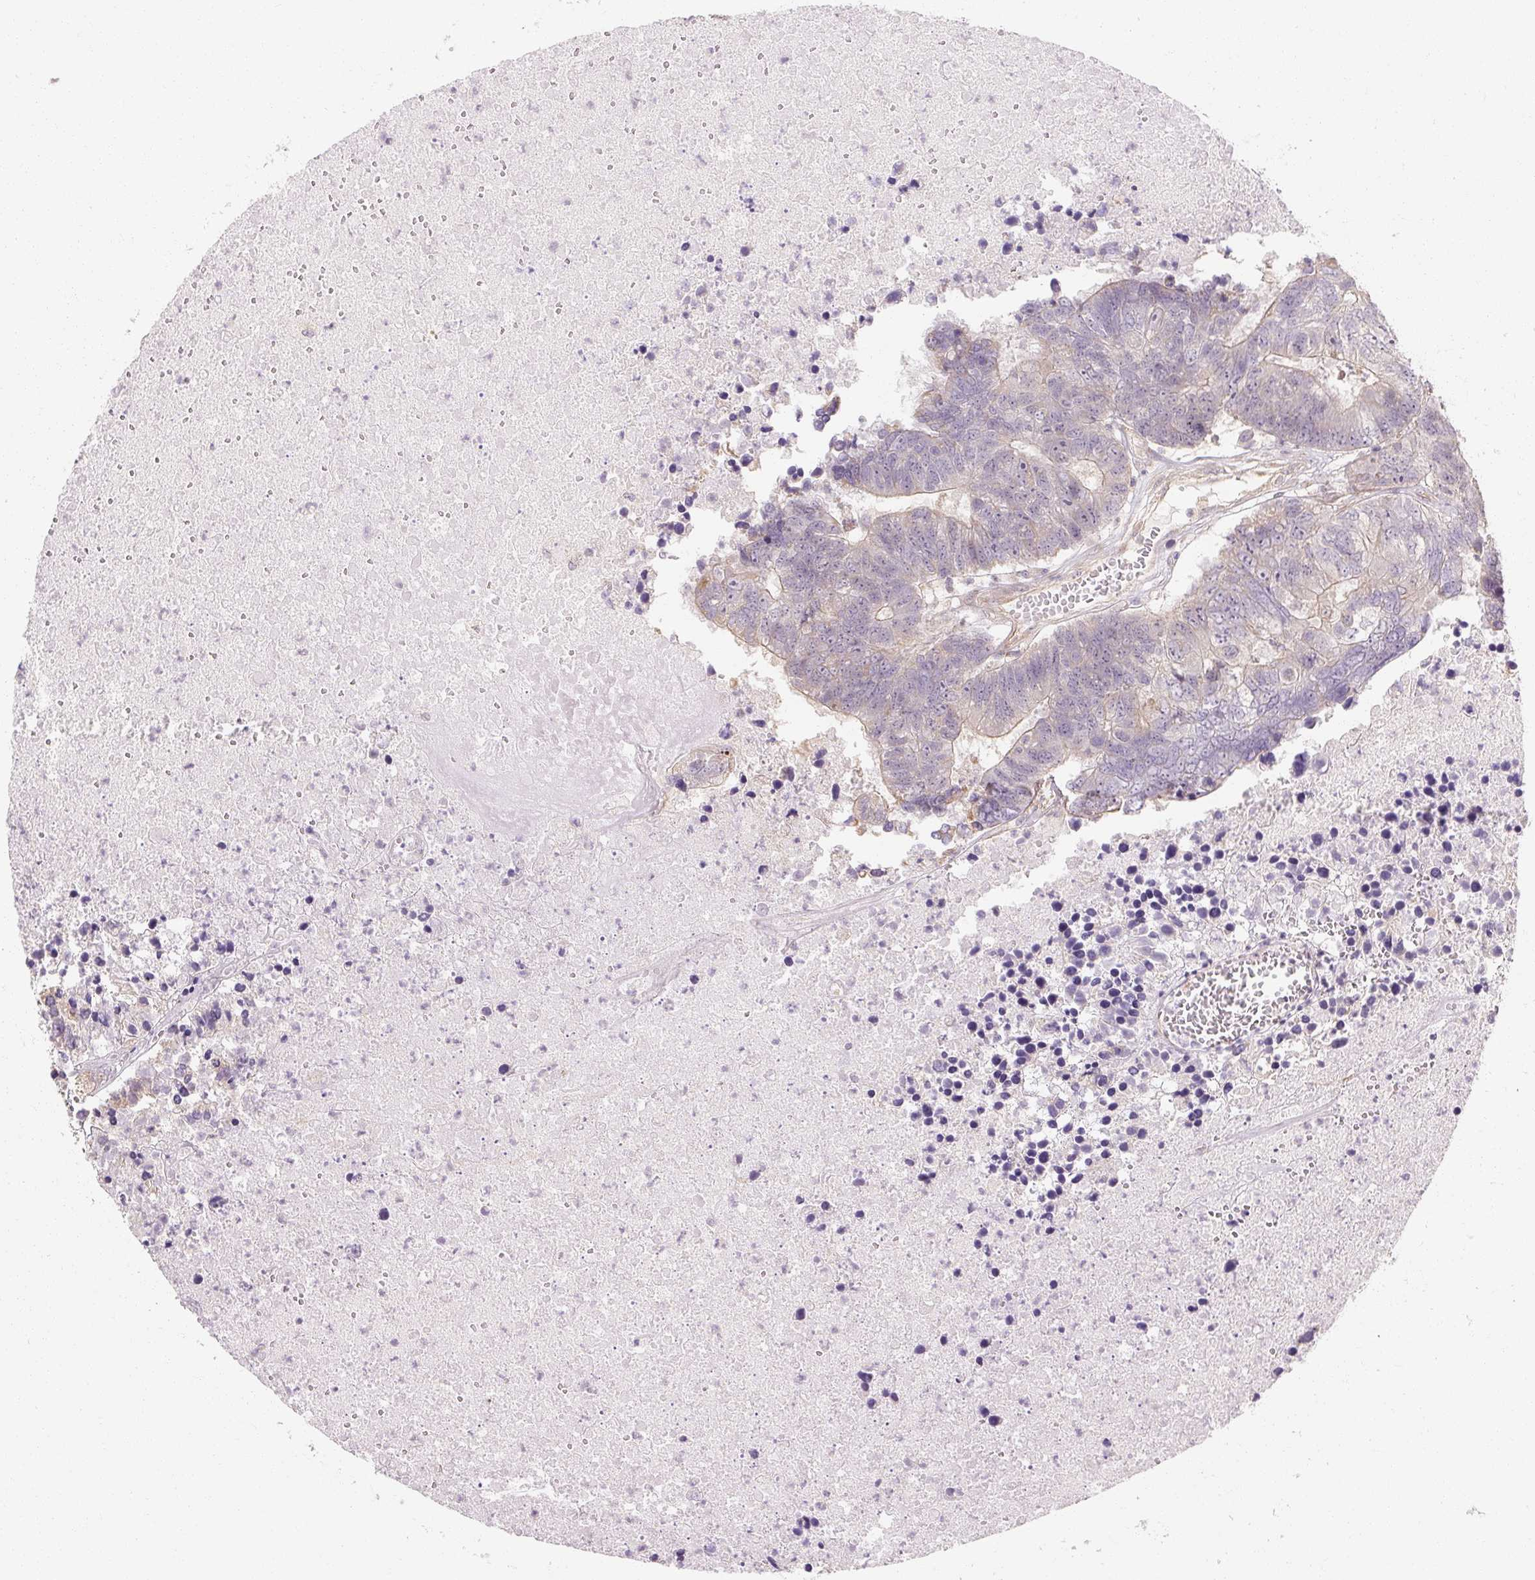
{"staining": {"intensity": "weak", "quantity": "<25%", "location": "cytoplasmic/membranous"}, "tissue": "colorectal cancer", "cell_type": "Tumor cells", "image_type": "cancer", "snomed": [{"axis": "morphology", "description": "Adenocarcinoma, NOS"}, {"axis": "topography", "description": "Colon"}], "caption": "Immunohistochemistry (IHC) of human adenocarcinoma (colorectal) exhibits no positivity in tumor cells.", "gene": "RB1CC1", "patient": {"sex": "female", "age": 48}}